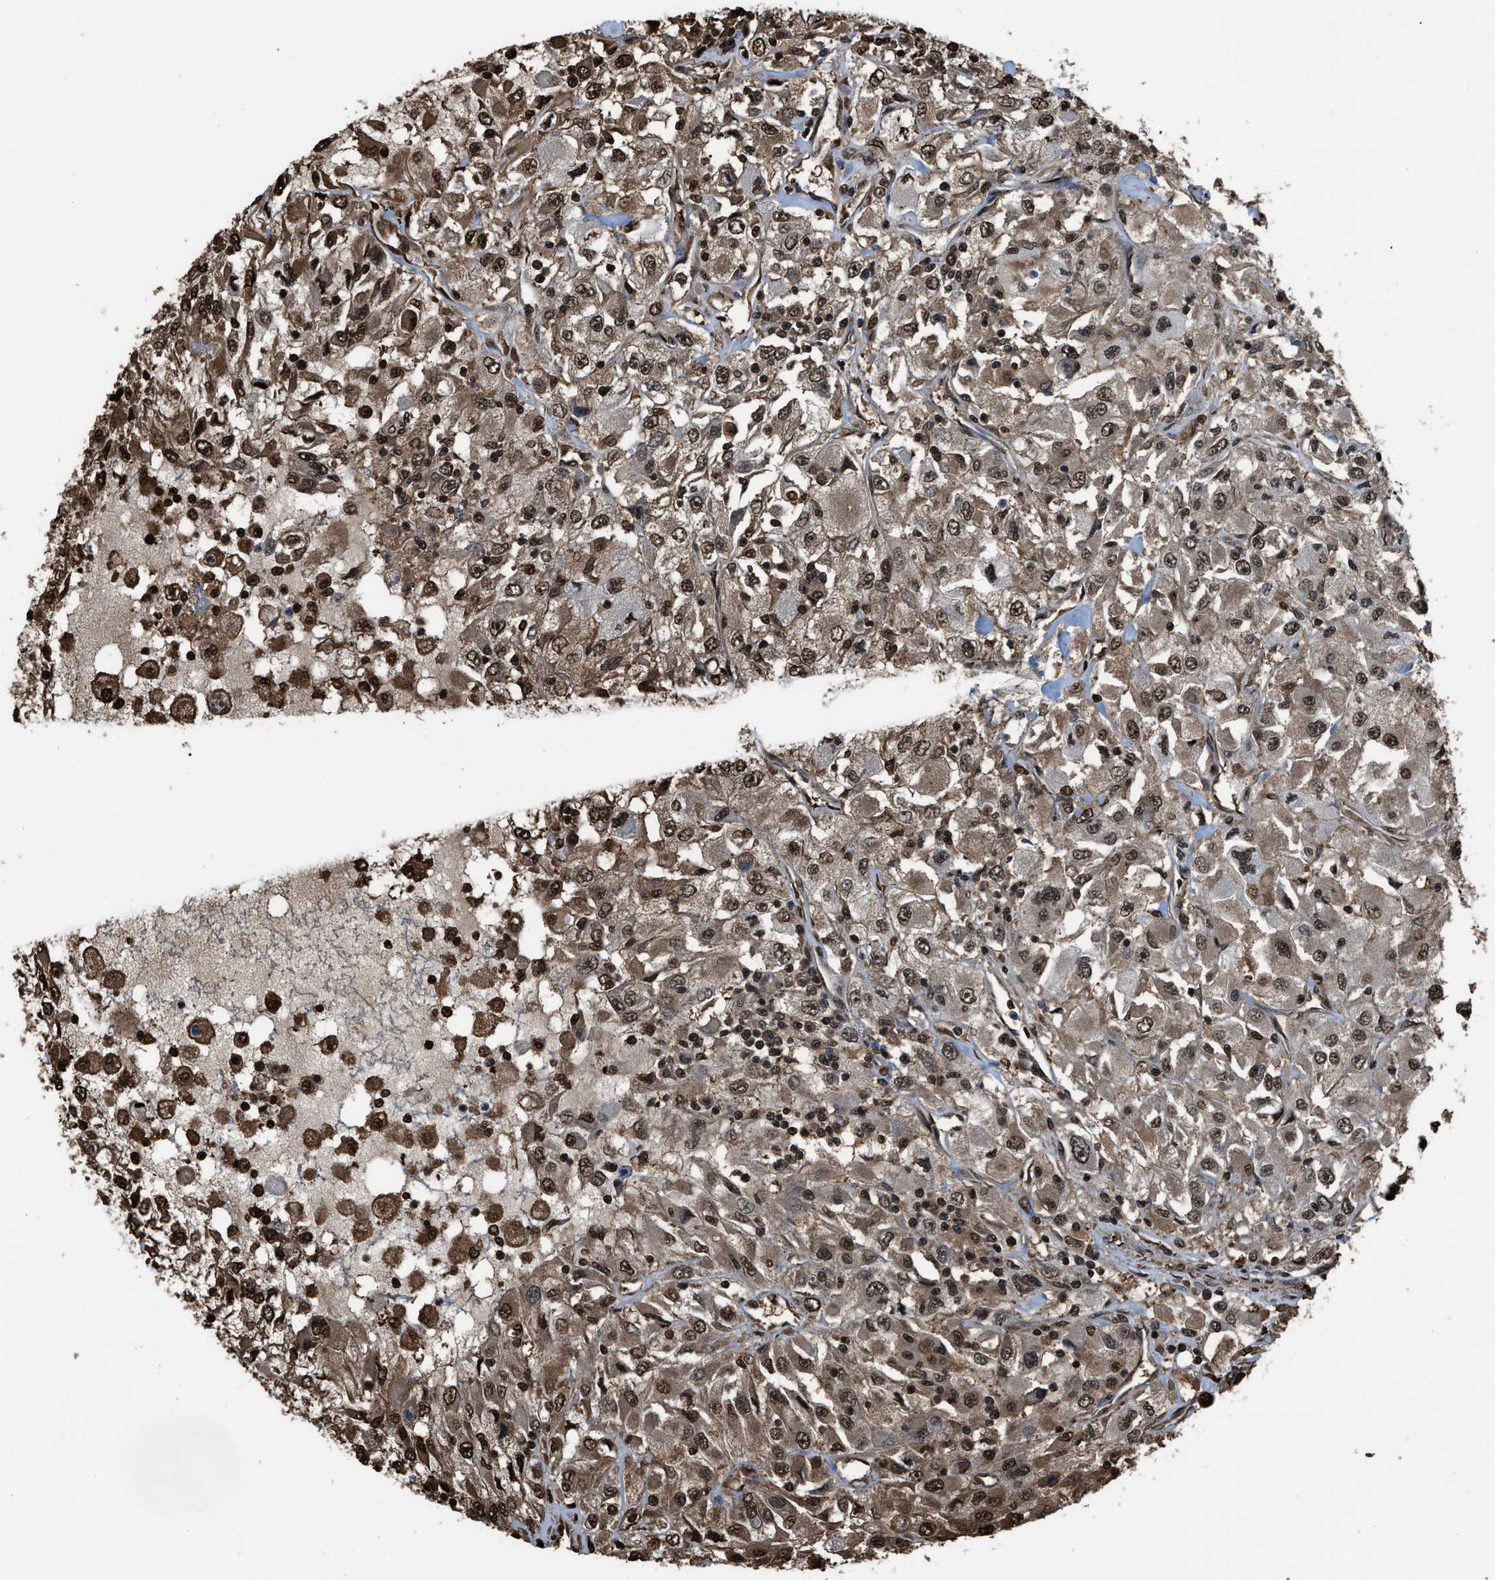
{"staining": {"intensity": "moderate", "quantity": ">75%", "location": "cytoplasmic/membranous,nuclear"}, "tissue": "renal cancer", "cell_type": "Tumor cells", "image_type": "cancer", "snomed": [{"axis": "morphology", "description": "Adenocarcinoma, NOS"}, {"axis": "topography", "description": "Kidney"}], "caption": "A photomicrograph of adenocarcinoma (renal) stained for a protein shows moderate cytoplasmic/membranous and nuclear brown staining in tumor cells.", "gene": "FNTA", "patient": {"sex": "female", "age": 52}}